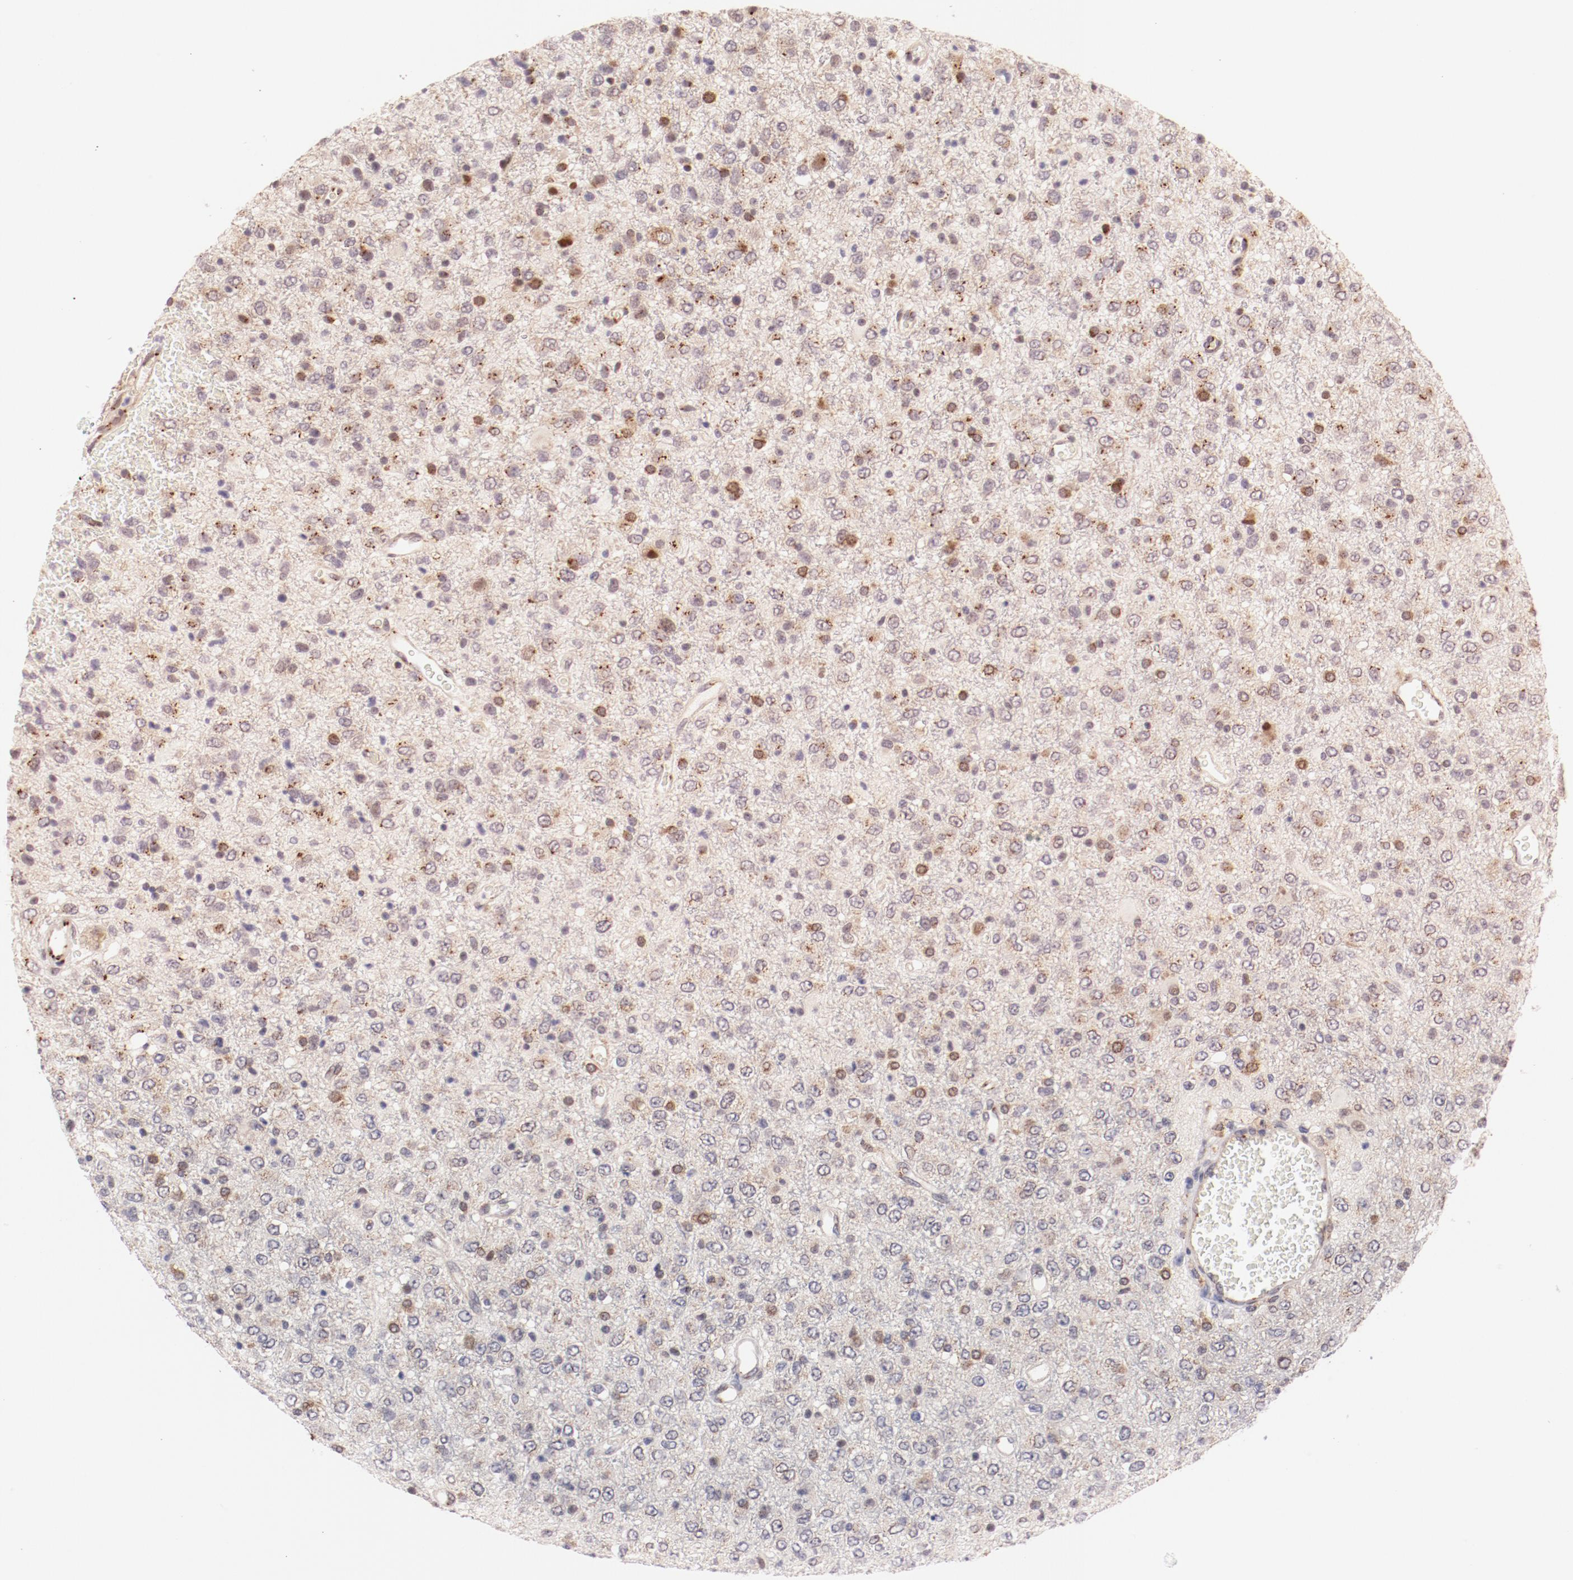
{"staining": {"intensity": "moderate", "quantity": "25%-75%", "location": "cytoplasmic/membranous,nuclear"}, "tissue": "glioma", "cell_type": "Tumor cells", "image_type": "cancer", "snomed": [{"axis": "morphology", "description": "Glioma, malignant, High grade"}, {"axis": "topography", "description": "pancreas cauda"}], "caption": "An immunohistochemistry (IHC) micrograph of tumor tissue is shown. Protein staining in brown shows moderate cytoplasmic/membranous and nuclear positivity in malignant high-grade glioma within tumor cells. The protein is stained brown, and the nuclei are stained in blue (DAB IHC with brightfield microscopy, high magnification).", "gene": "RPL12", "patient": {"sex": "male", "age": 60}}